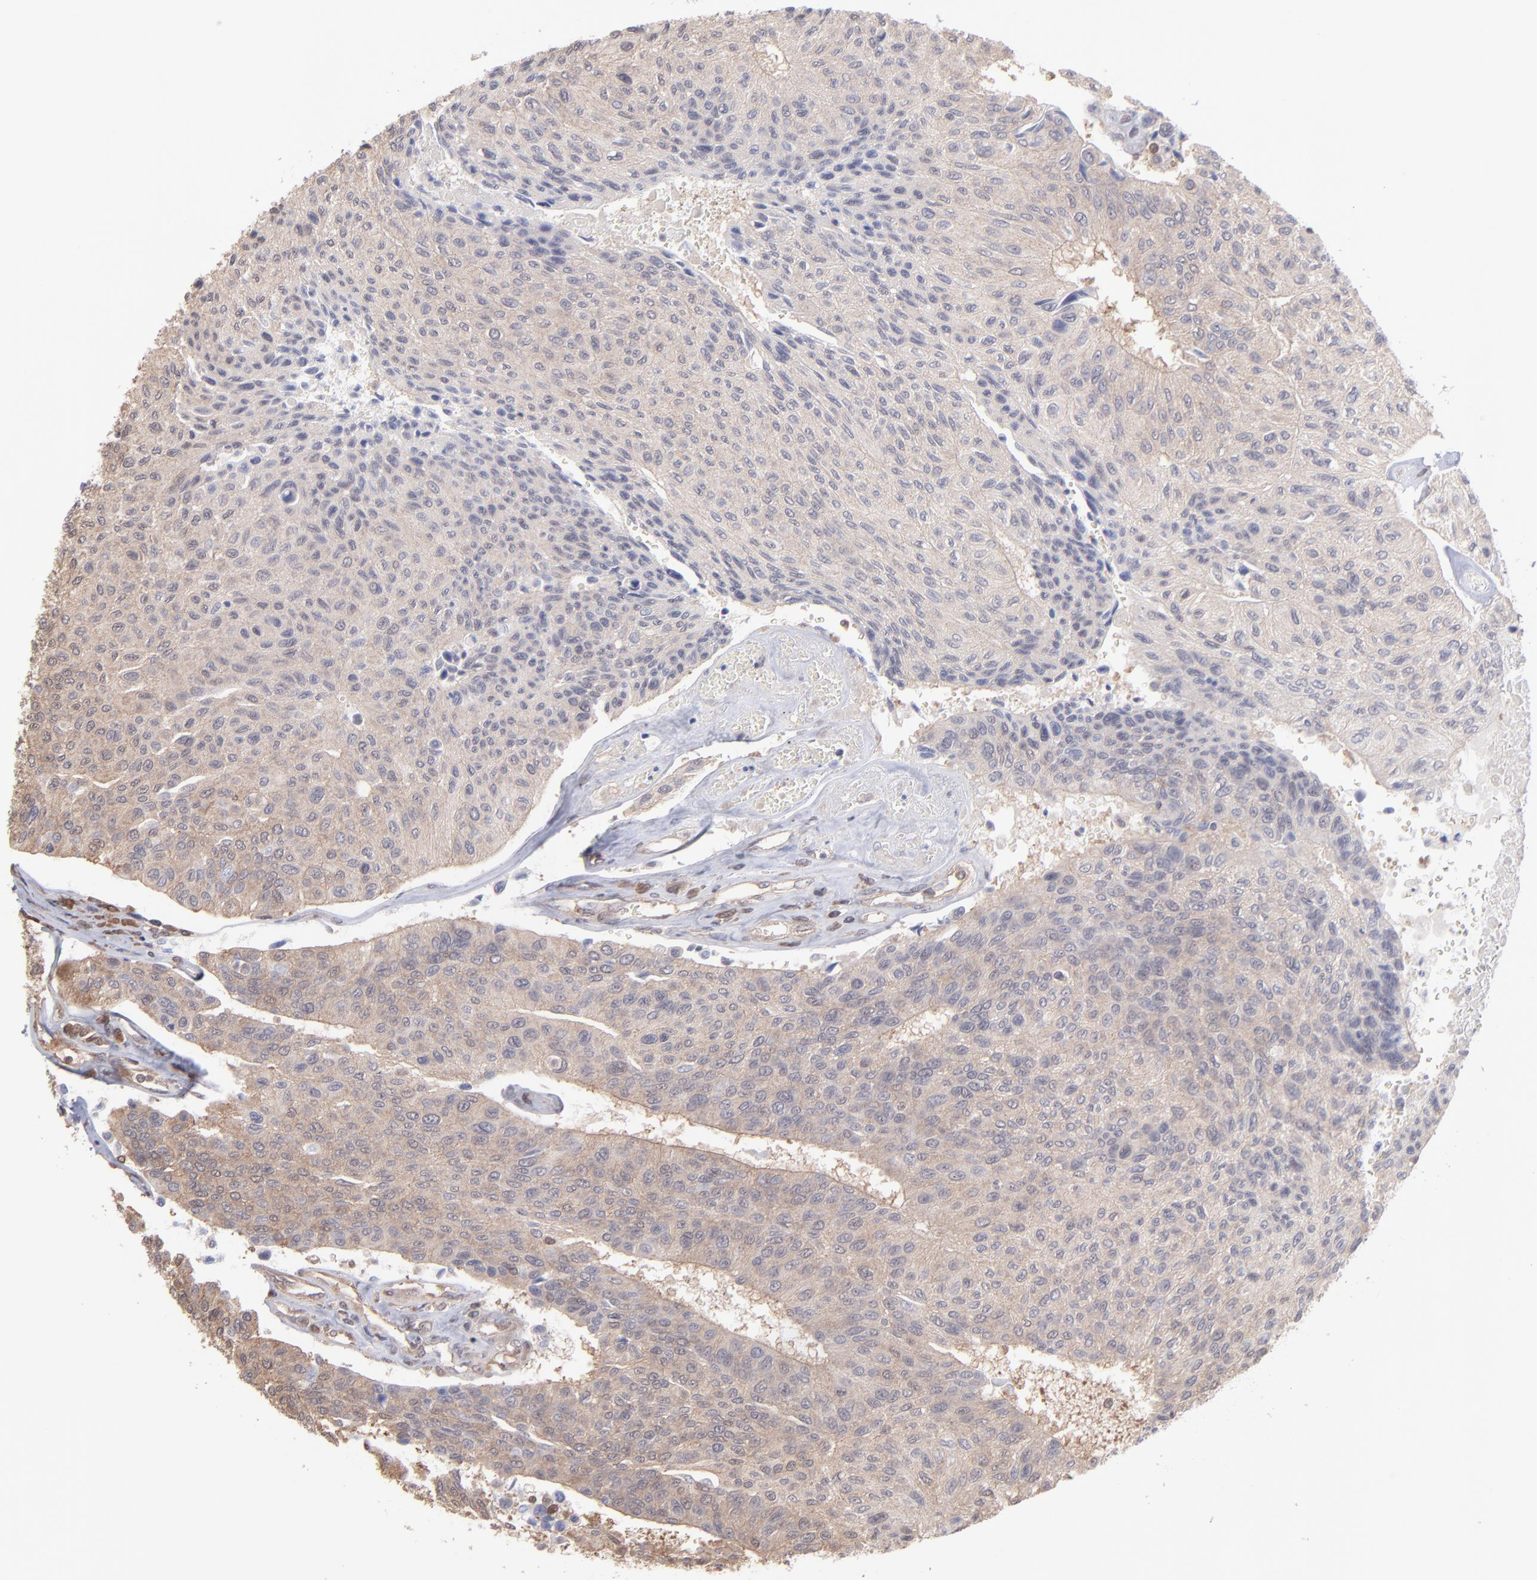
{"staining": {"intensity": "moderate", "quantity": ">75%", "location": "cytoplasmic/membranous"}, "tissue": "urothelial cancer", "cell_type": "Tumor cells", "image_type": "cancer", "snomed": [{"axis": "morphology", "description": "Urothelial carcinoma, High grade"}, {"axis": "topography", "description": "Urinary bladder"}], "caption": "Immunohistochemical staining of urothelial cancer displays medium levels of moderate cytoplasmic/membranous positivity in approximately >75% of tumor cells.", "gene": "MAP2K2", "patient": {"sex": "male", "age": 66}}